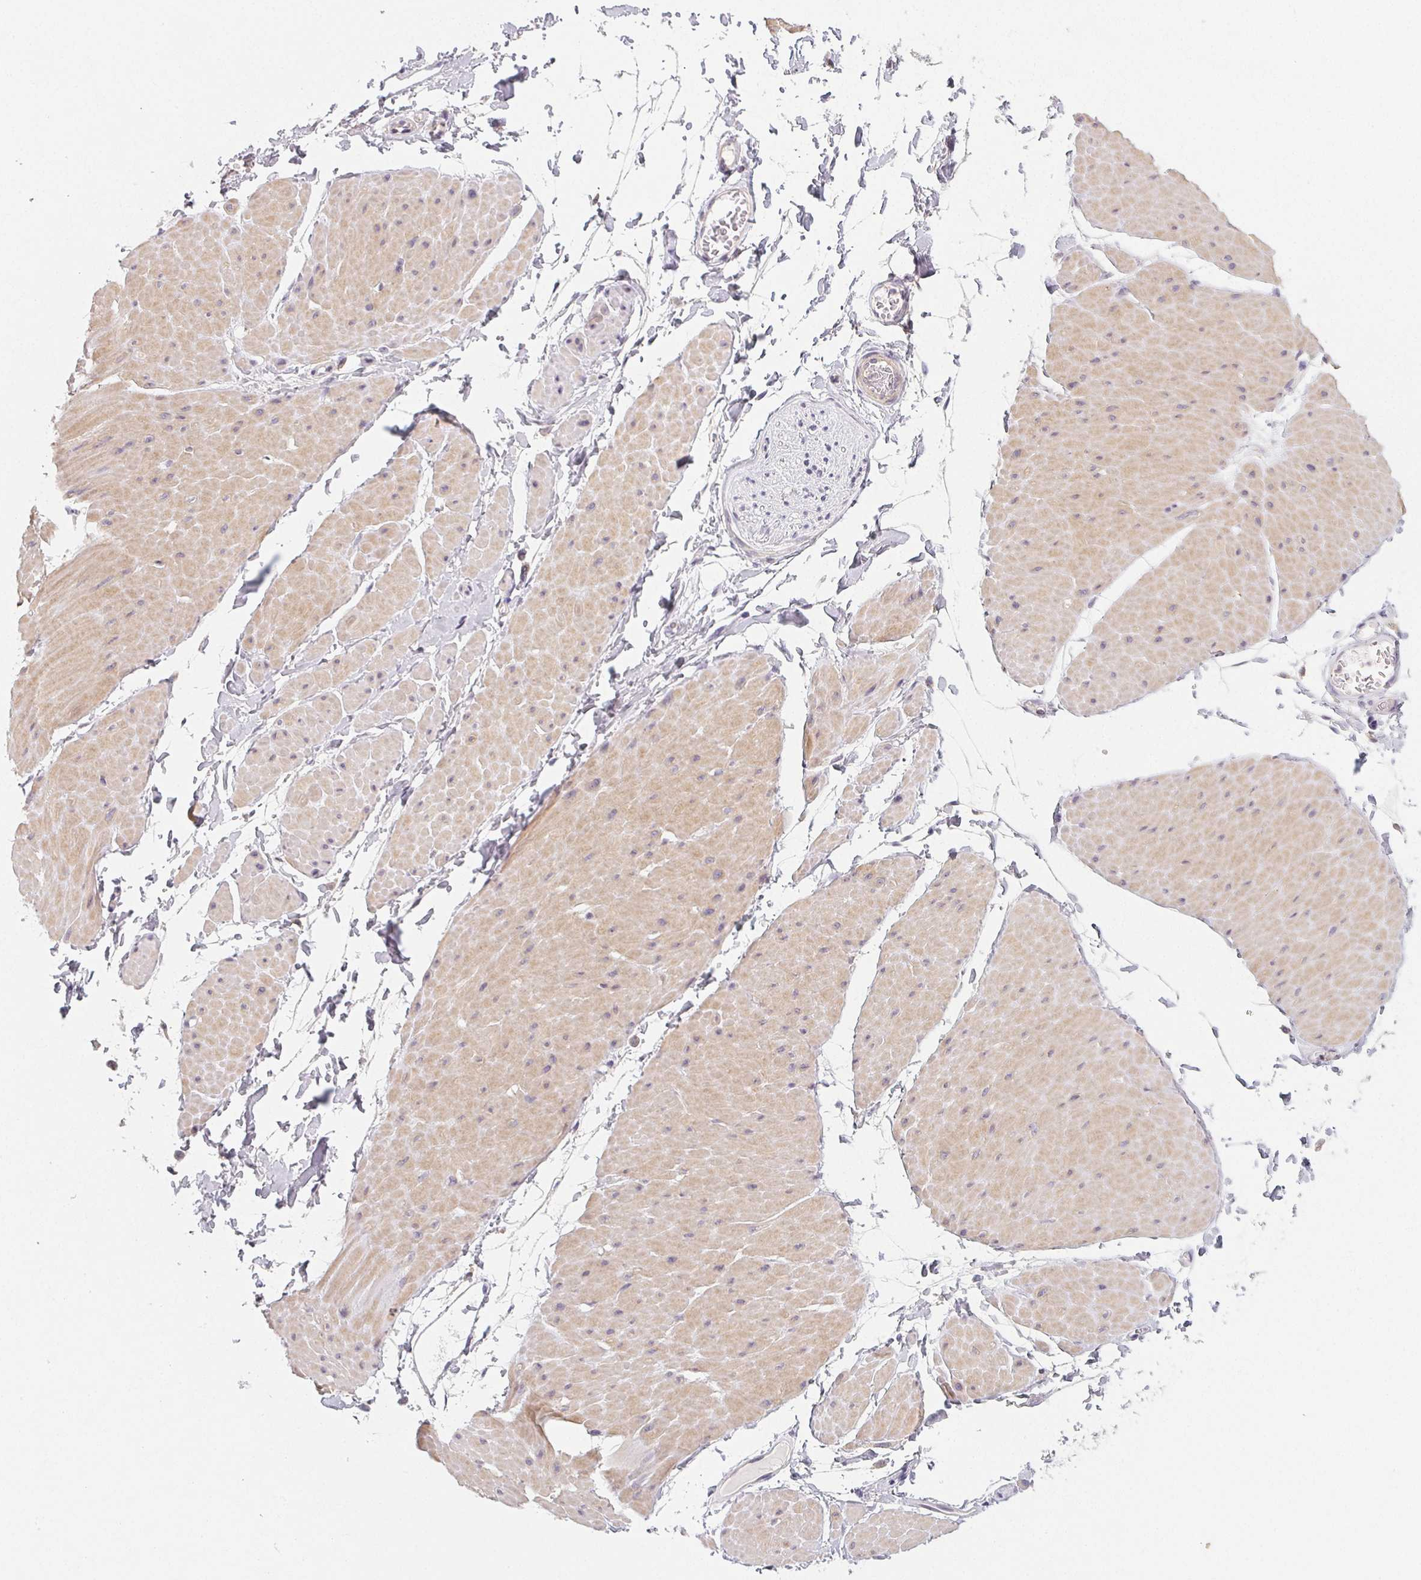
{"staining": {"intensity": "negative", "quantity": "none", "location": "none"}, "tissue": "adipose tissue", "cell_type": "Adipocytes", "image_type": "normal", "snomed": [{"axis": "morphology", "description": "Normal tissue, NOS"}, {"axis": "topography", "description": "Smooth muscle"}, {"axis": "topography", "description": "Peripheral nerve tissue"}], "caption": "DAB (3,3'-diaminobenzidine) immunohistochemical staining of normal human adipose tissue reveals no significant staining in adipocytes. Brightfield microscopy of immunohistochemistry stained with DAB (3,3'-diaminobenzidine) (brown) and hematoxylin (blue), captured at high magnification.", "gene": "LRRC23", "patient": {"sex": "male", "age": 58}}